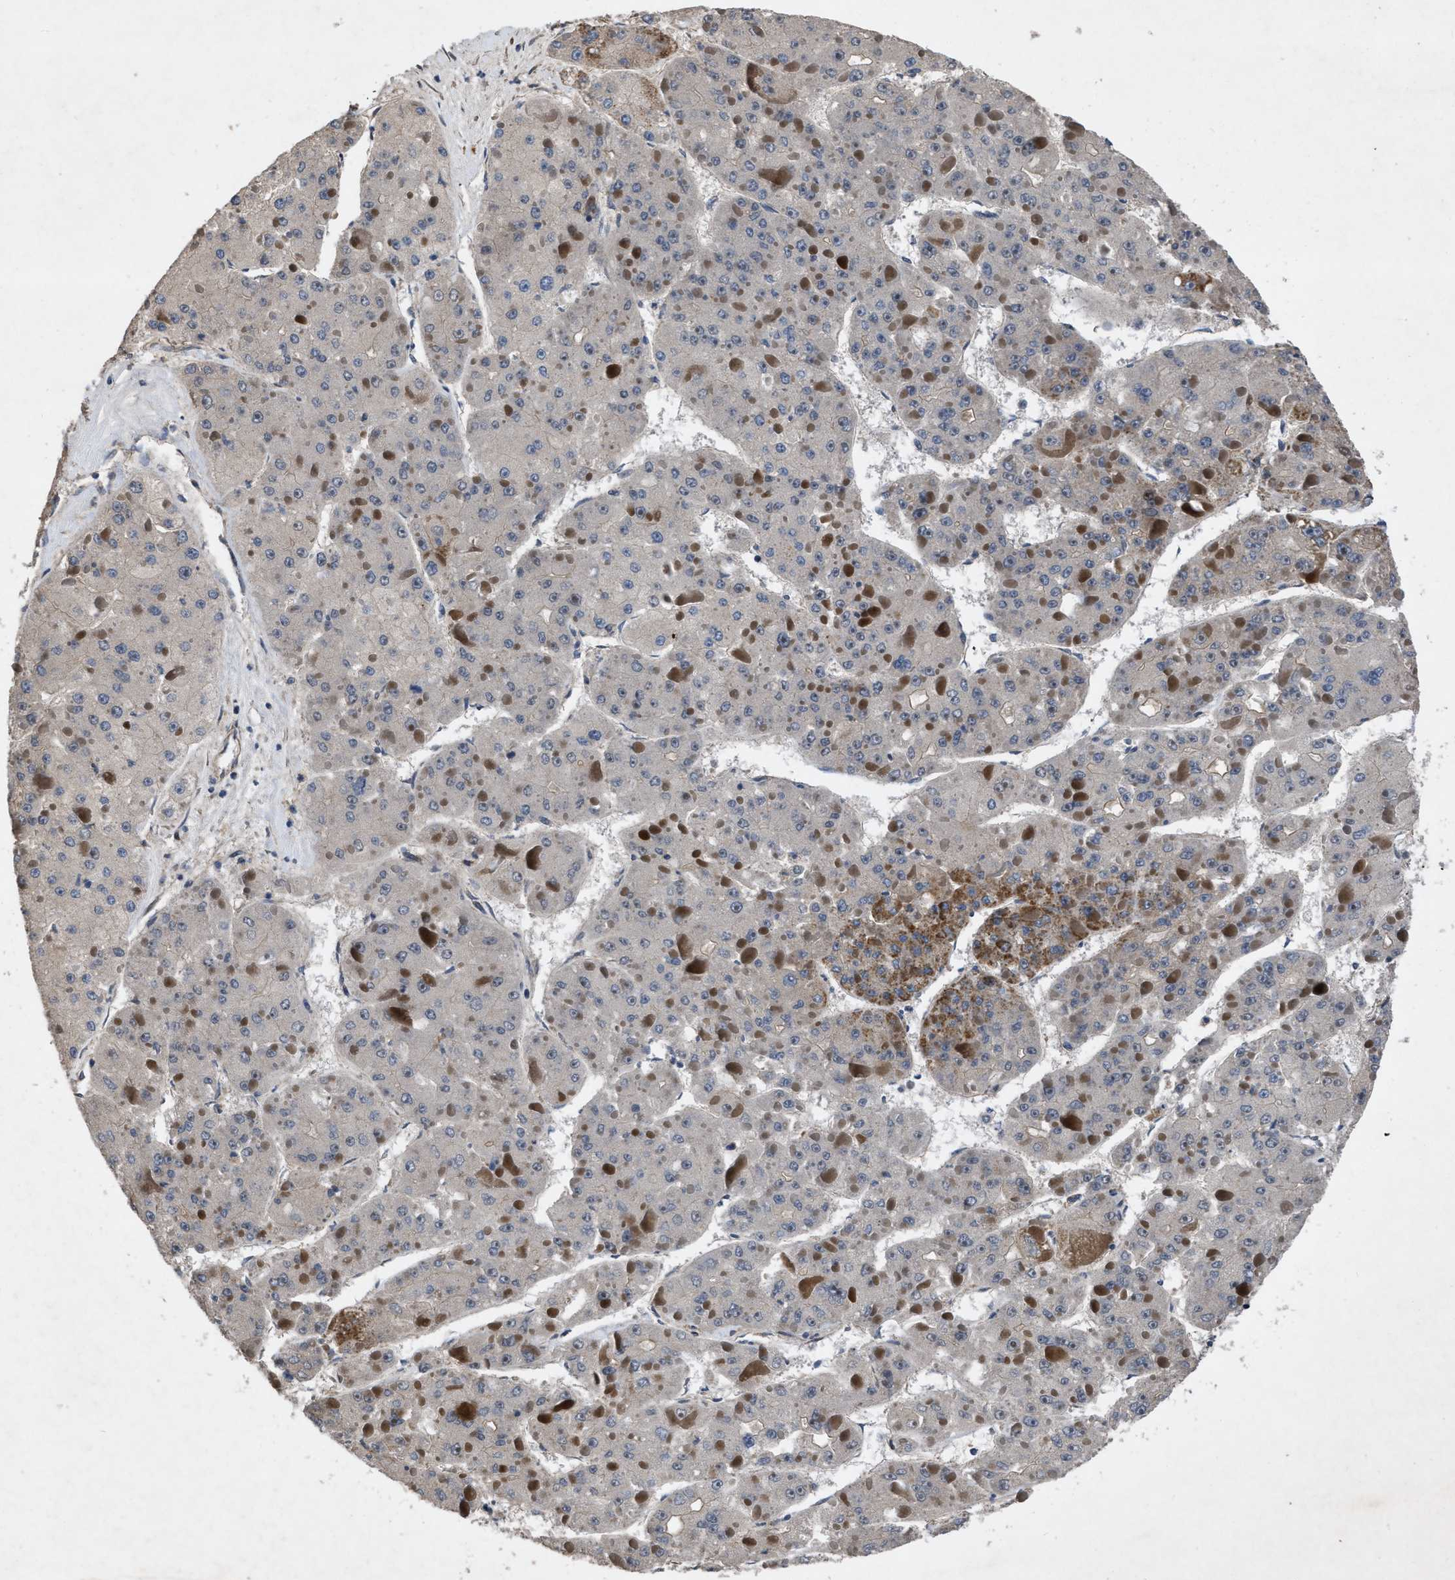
{"staining": {"intensity": "moderate", "quantity": "<25%", "location": "cytoplasmic/membranous"}, "tissue": "liver cancer", "cell_type": "Tumor cells", "image_type": "cancer", "snomed": [{"axis": "morphology", "description": "Carcinoma, Hepatocellular, NOS"}, {"axis": "topography", "description": "Liver"}], "caption": "Hepatocellular carcinoma (liver) tissue reveals moderate cytoplasmic/membranous positivity in about <25% of tumor cells, visualized by immunohistochemistry.", "gene": "ZNHIT1", "patient": {"sex": "female", "age": 73}}